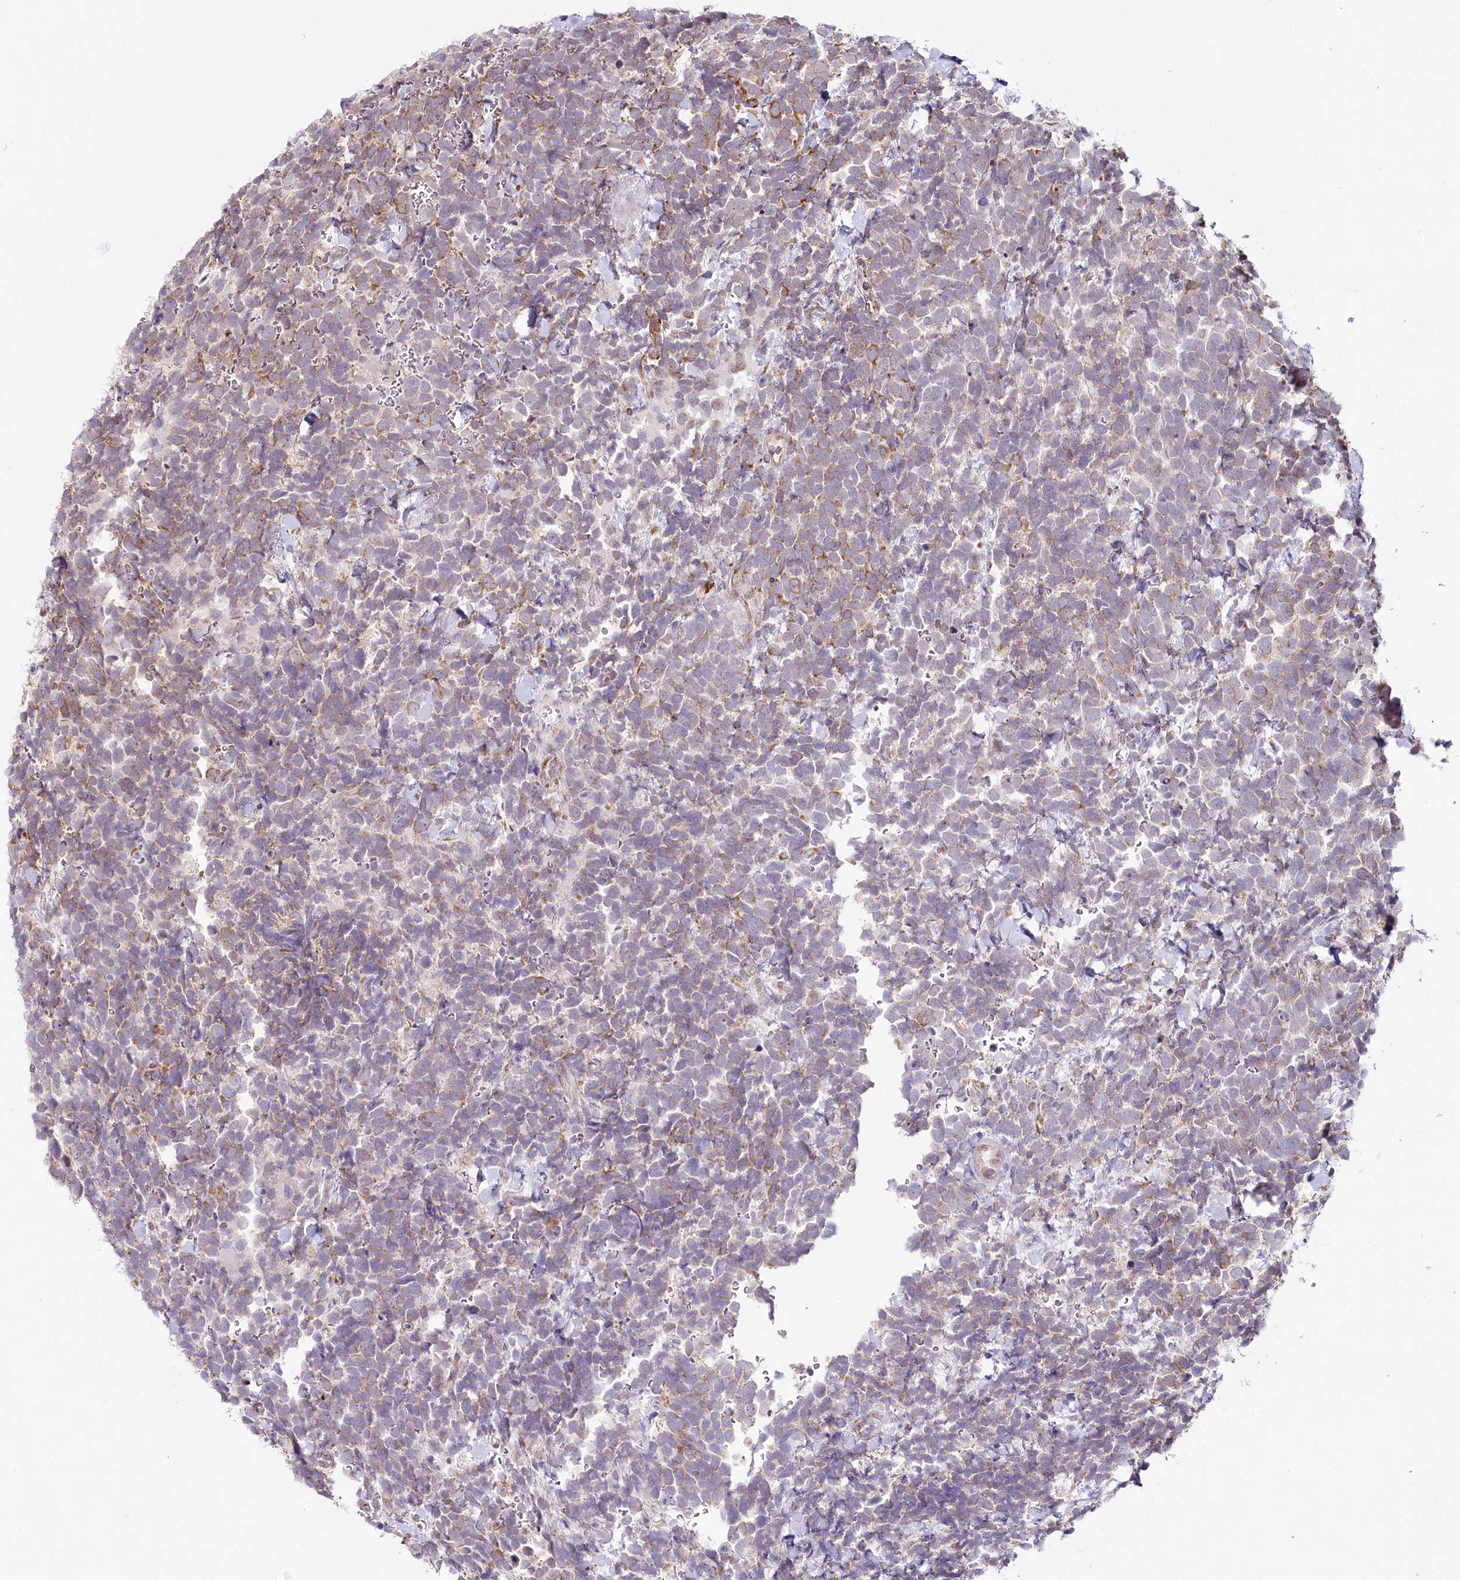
{"staining": {"intensity": "moderate", "quantity": "<25%", "location": "cytoplasmic/membranous"}, "tissue": "urothelial cancer", "cell_type": "Tumor cells", "image_type": "cancer", "snomed": [{"axis": "morphology", "description": "Urothelial carcinoma, High grade"}, {"axis": "topography", "description": "Urinary bladder"}], "caption": "Immunohistochemical staining of human urothelial cancer displays low levels of moderate cytoplasmic/membranous protein expression in about <25% of tumor cells.", "gene": "POGLUT1", "patient": {"sex": "female", "age": 82}}